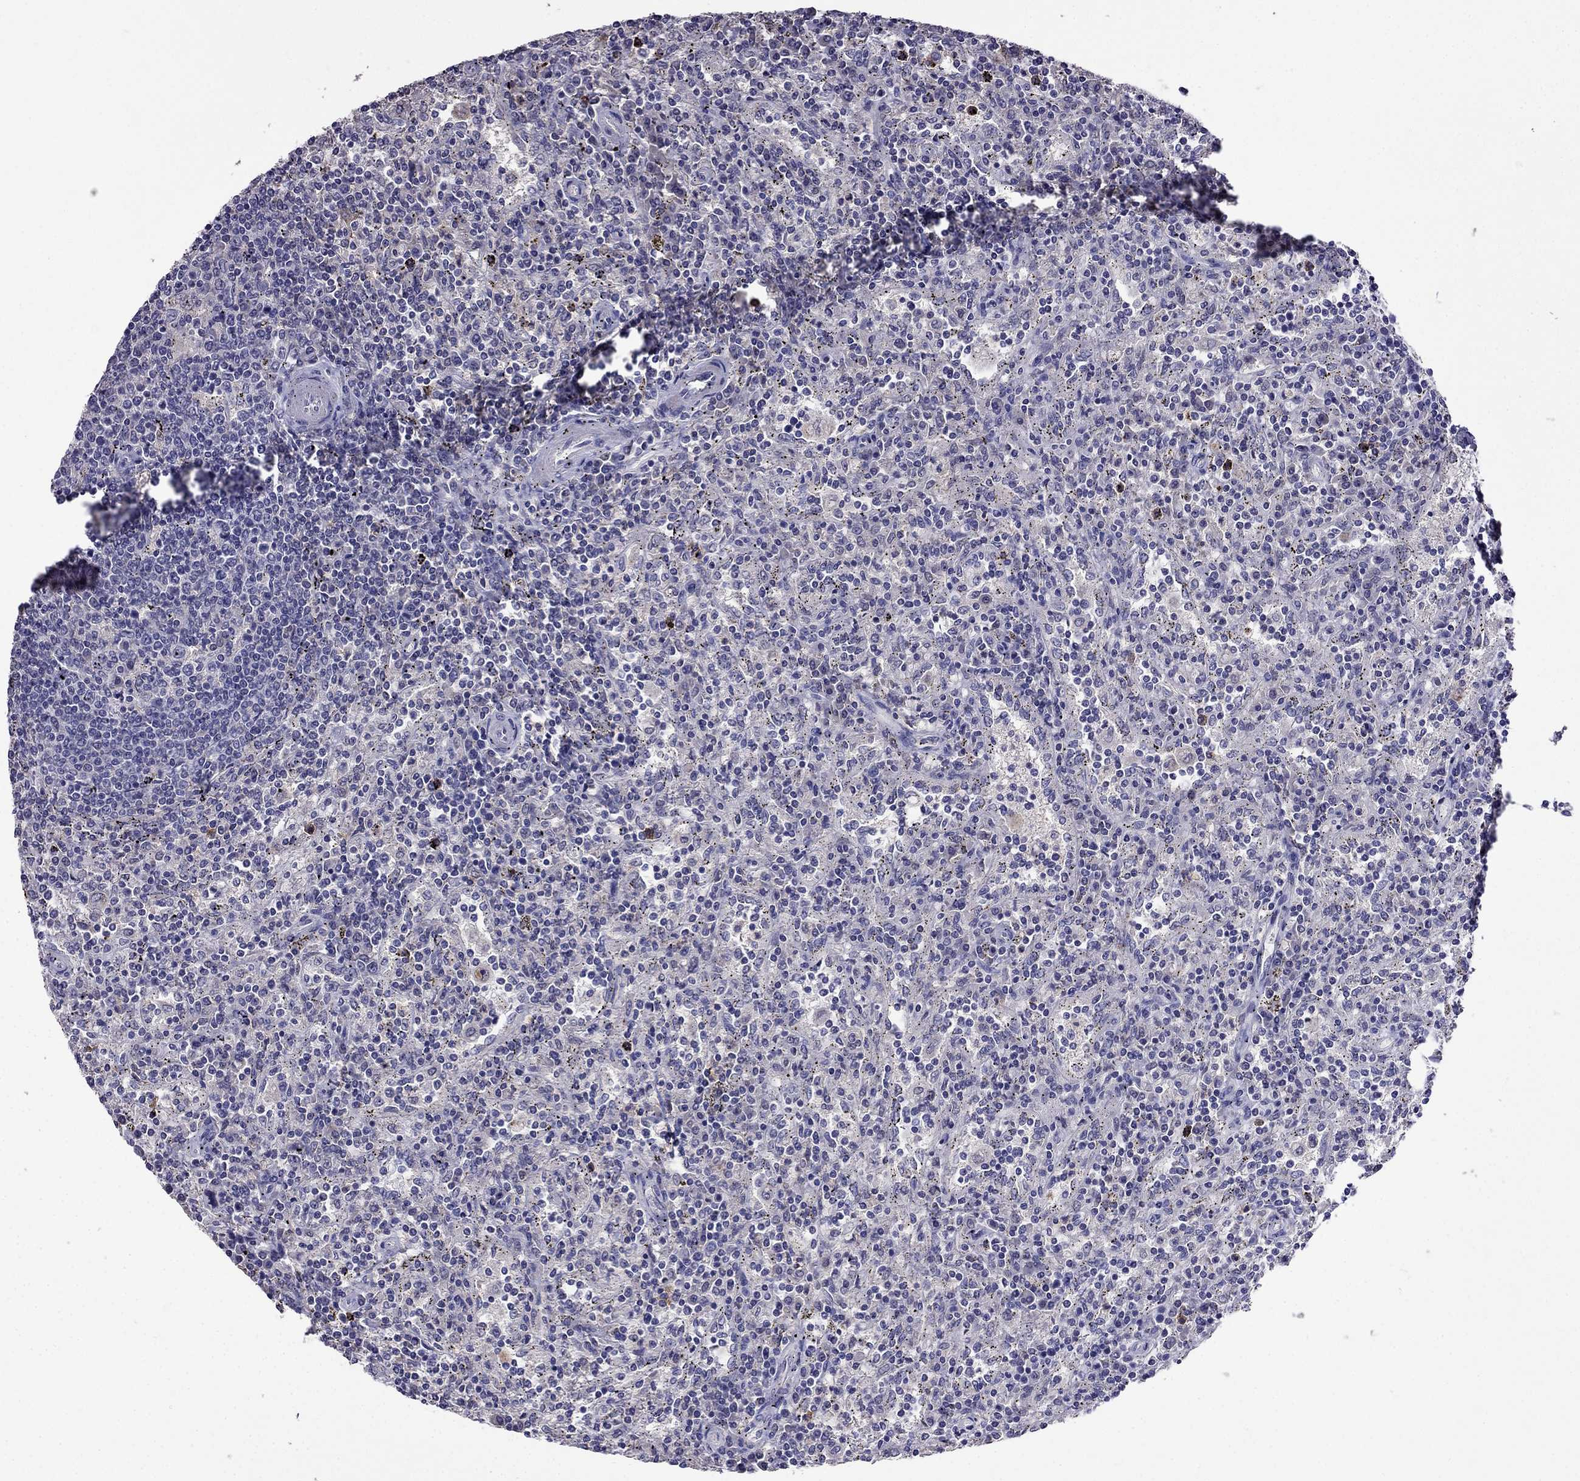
{"staining": {"intensity": "negative", "quantity": "none", "location": "none"}, "tissue": "lymphoma", "cell_type": "Tumor cells", "image_type": "cancer", "snomed": [{"axis": "morphology", "description": "Malignant lymphoma, non-Hodgkin's type, Low grade"}, {"axis": "topography", "description": "Lymph node"}], "caption": "This histopathology image is of lymphoma stained with immunohistochemistry to label a protein in brown with the nuclei are counter-stained blue. There is no expression in tumor cells.", "gene": "AQP9", "patient": {"sex": "male", "age": 52}}